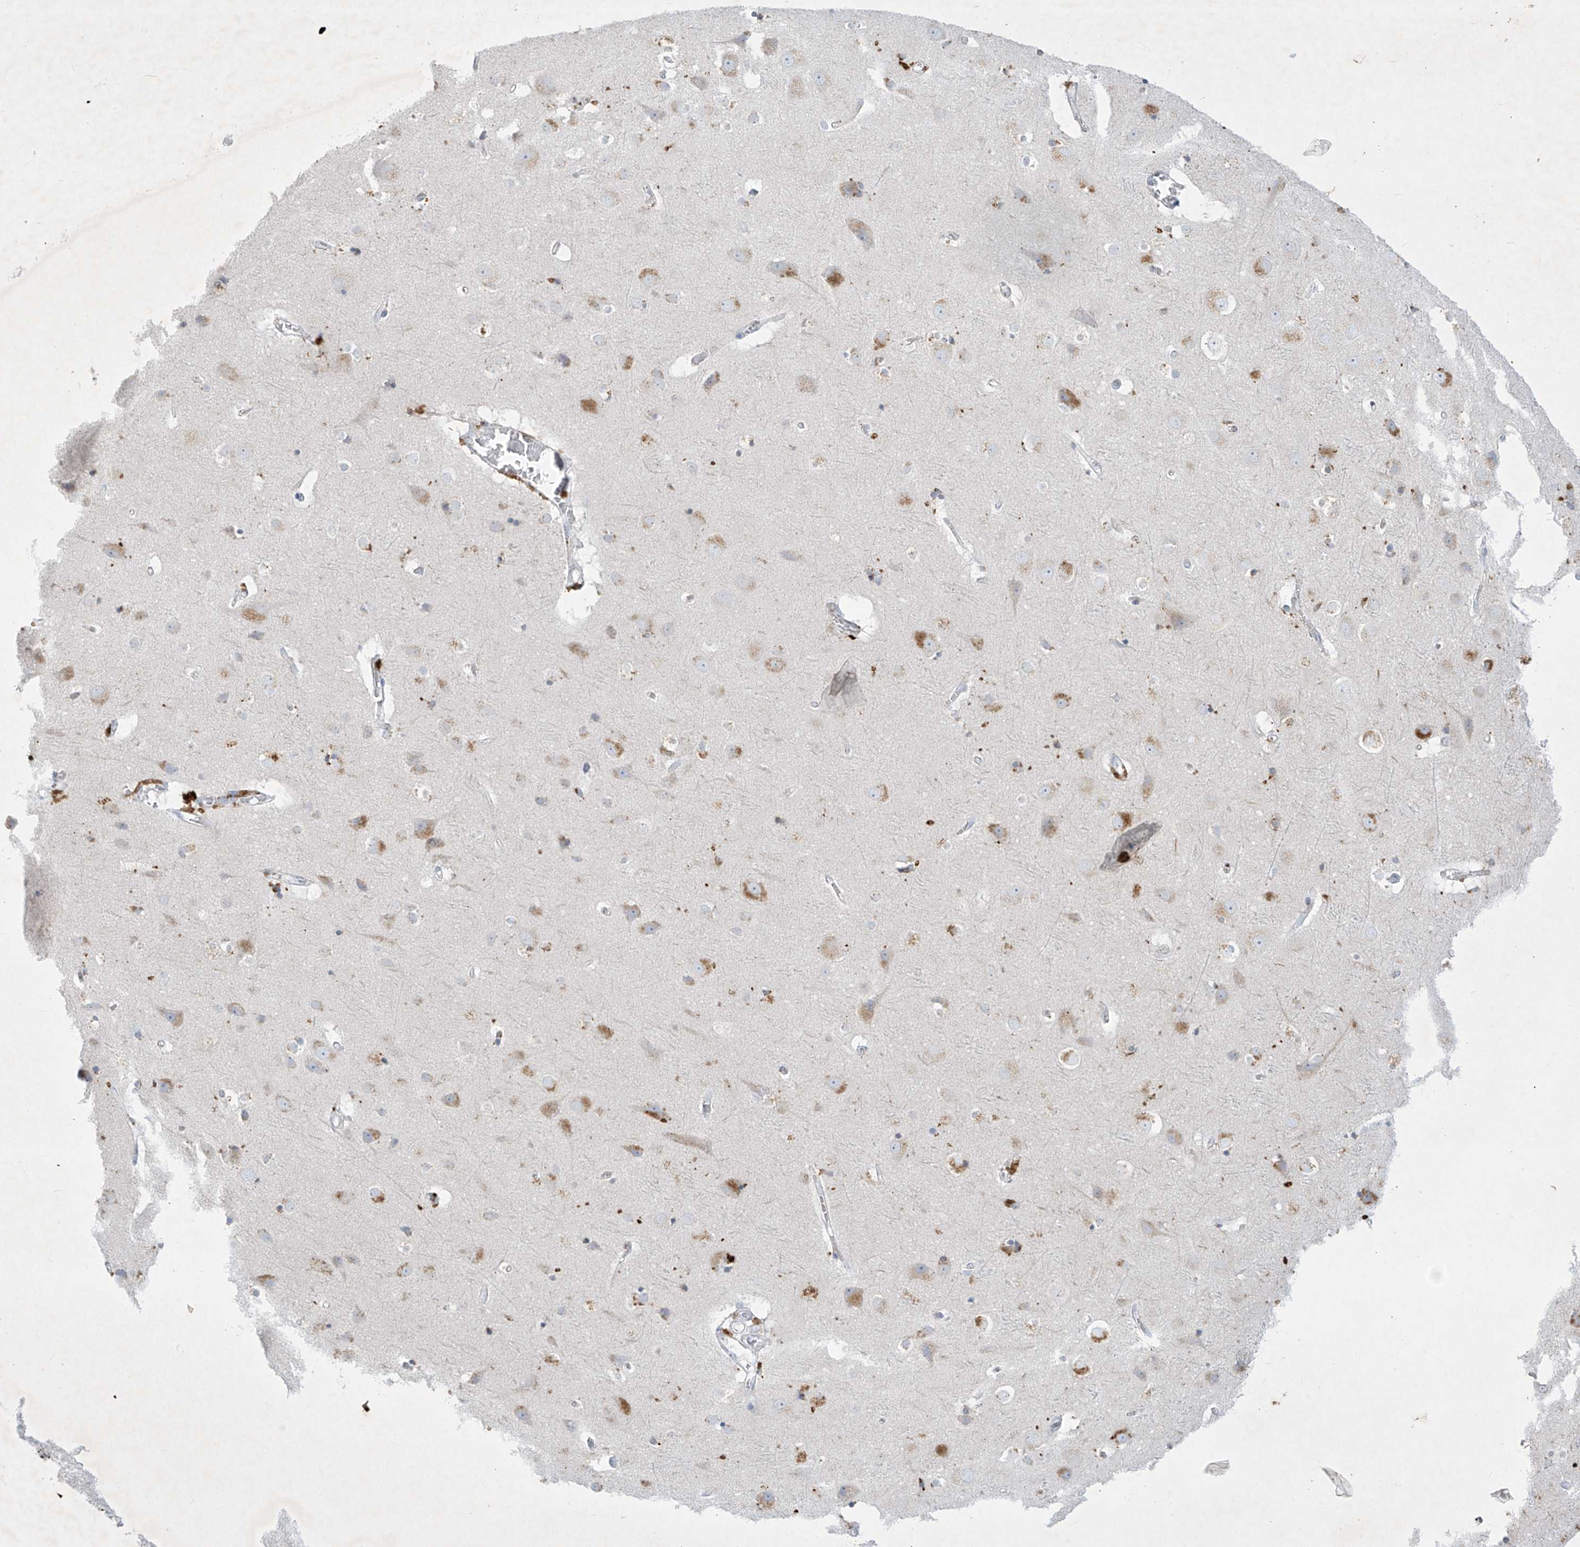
{"staining": {"intensity": "negative", "quantity": "none", "location": "none"}, "tissue": "cerebral cortex", "cell_type": "Endothelial cells", "image_type": "normal", "snomed": [{"axis": "morphology", "description": "Normal tissue, NOS"}, {"axis": "topography", "description": "Cerebral cortex"}], "caption": "DAB immunohistochemical staining of unremarkable human cerebral cortex exhibits no significant expression in endothelial cells. (DAB (3,3'-diaminobenzidine) IHC visualized using brightfield microscopy, high magnification).", "gene": "GPR137C", "patient": {"sex": "male", "age": 54}}